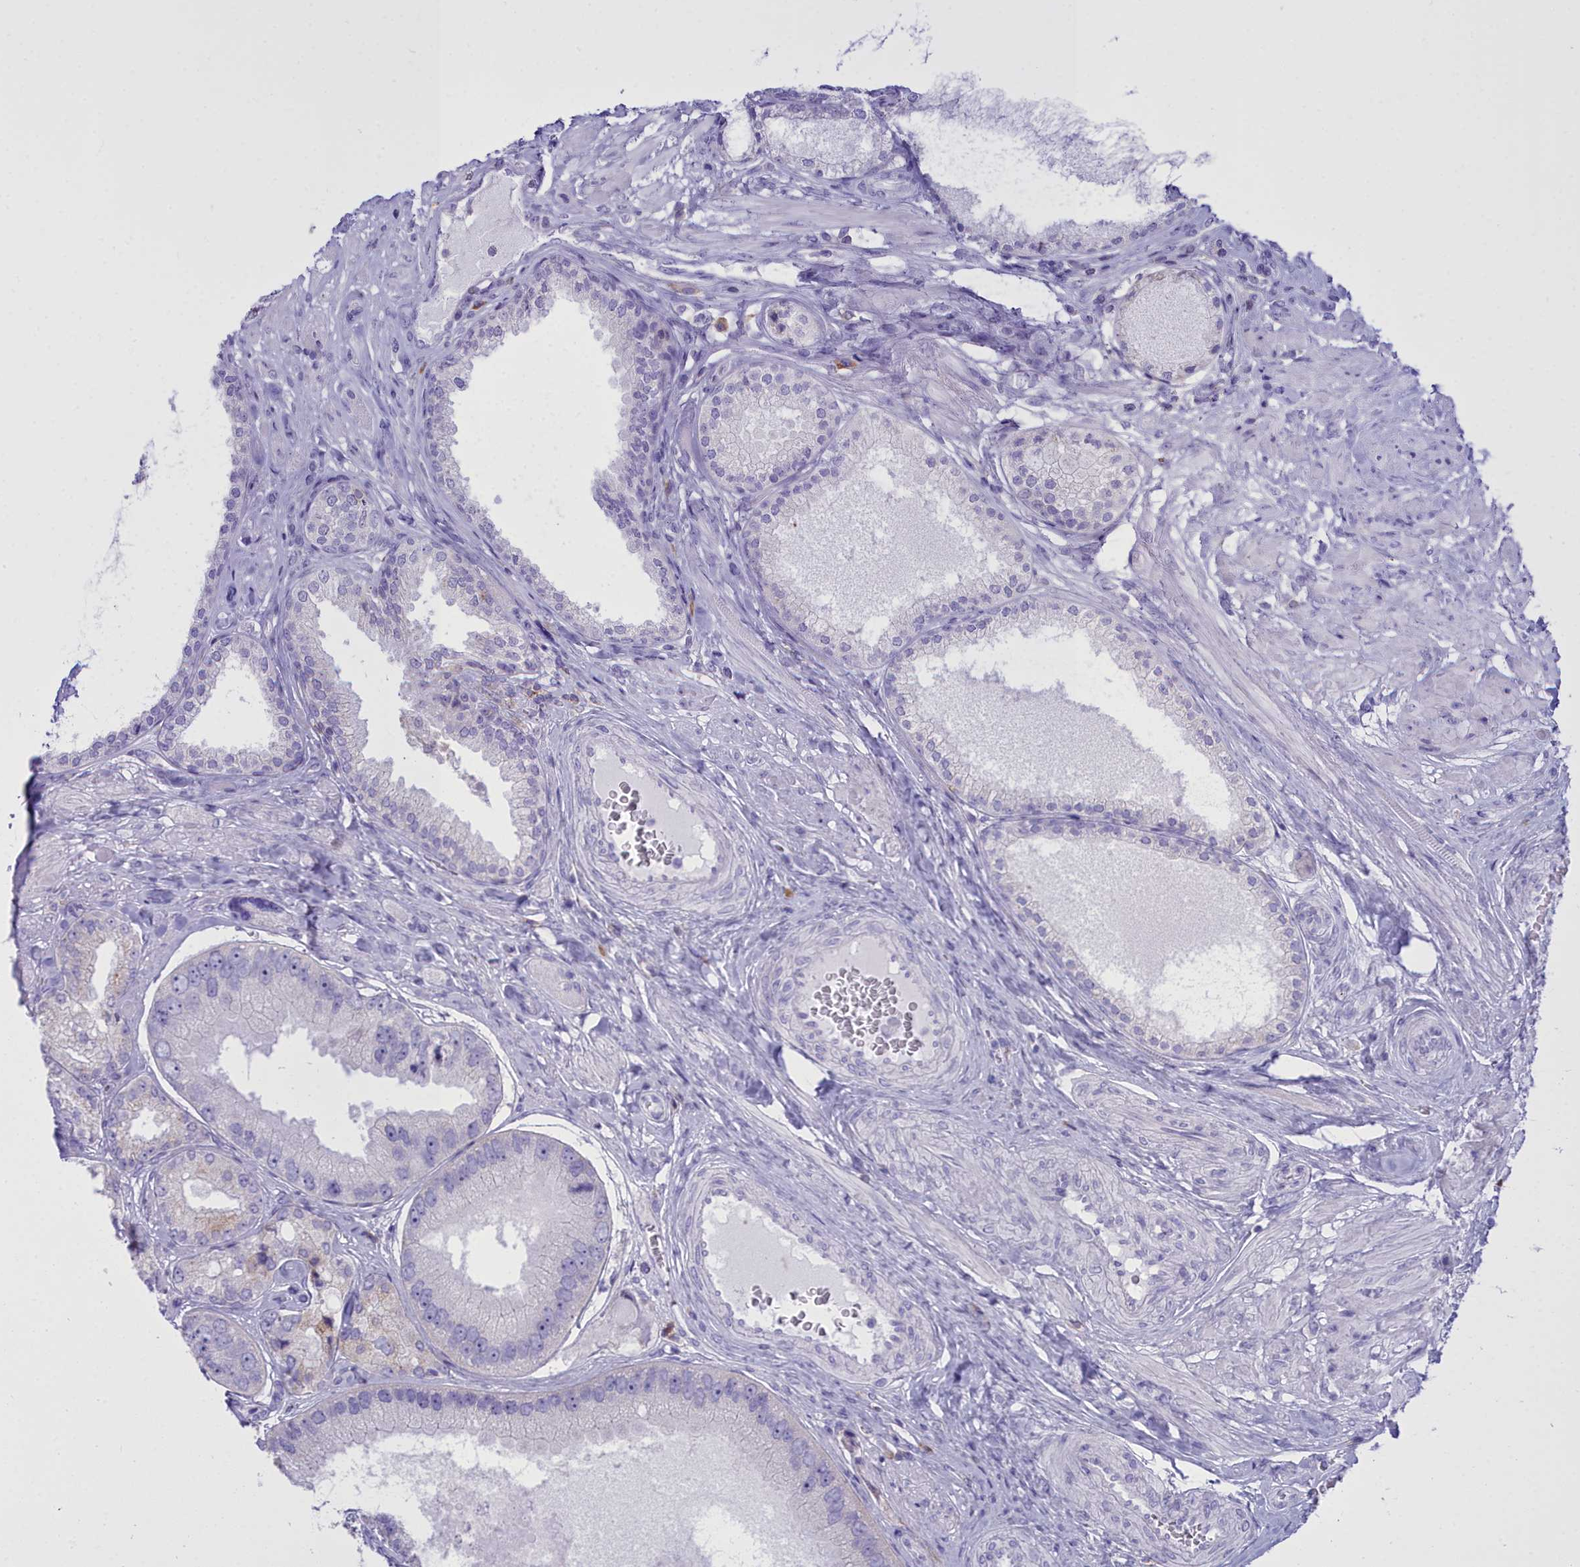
{"staining": {"intensity": "negative", "quantity": "none", "location": "none"}, "tissue": "prostate cancer", "cell_type": "Tumor cells", "image_type": "cancer", "snomed": [{"axis": "morphology", "description": "Adenocarcinoma, High grade"}, {"axis": "topography", "description": "Prostate"}], "caption": "Protein analysis of prostate high-grade adenocarcinoma demonstrates no significant expression in tumor cells. (Immunohistochemistry, brightfield microscopy, high magnification).", "gene": "CD5", "patient": {"sex": "male", "age": 71}}